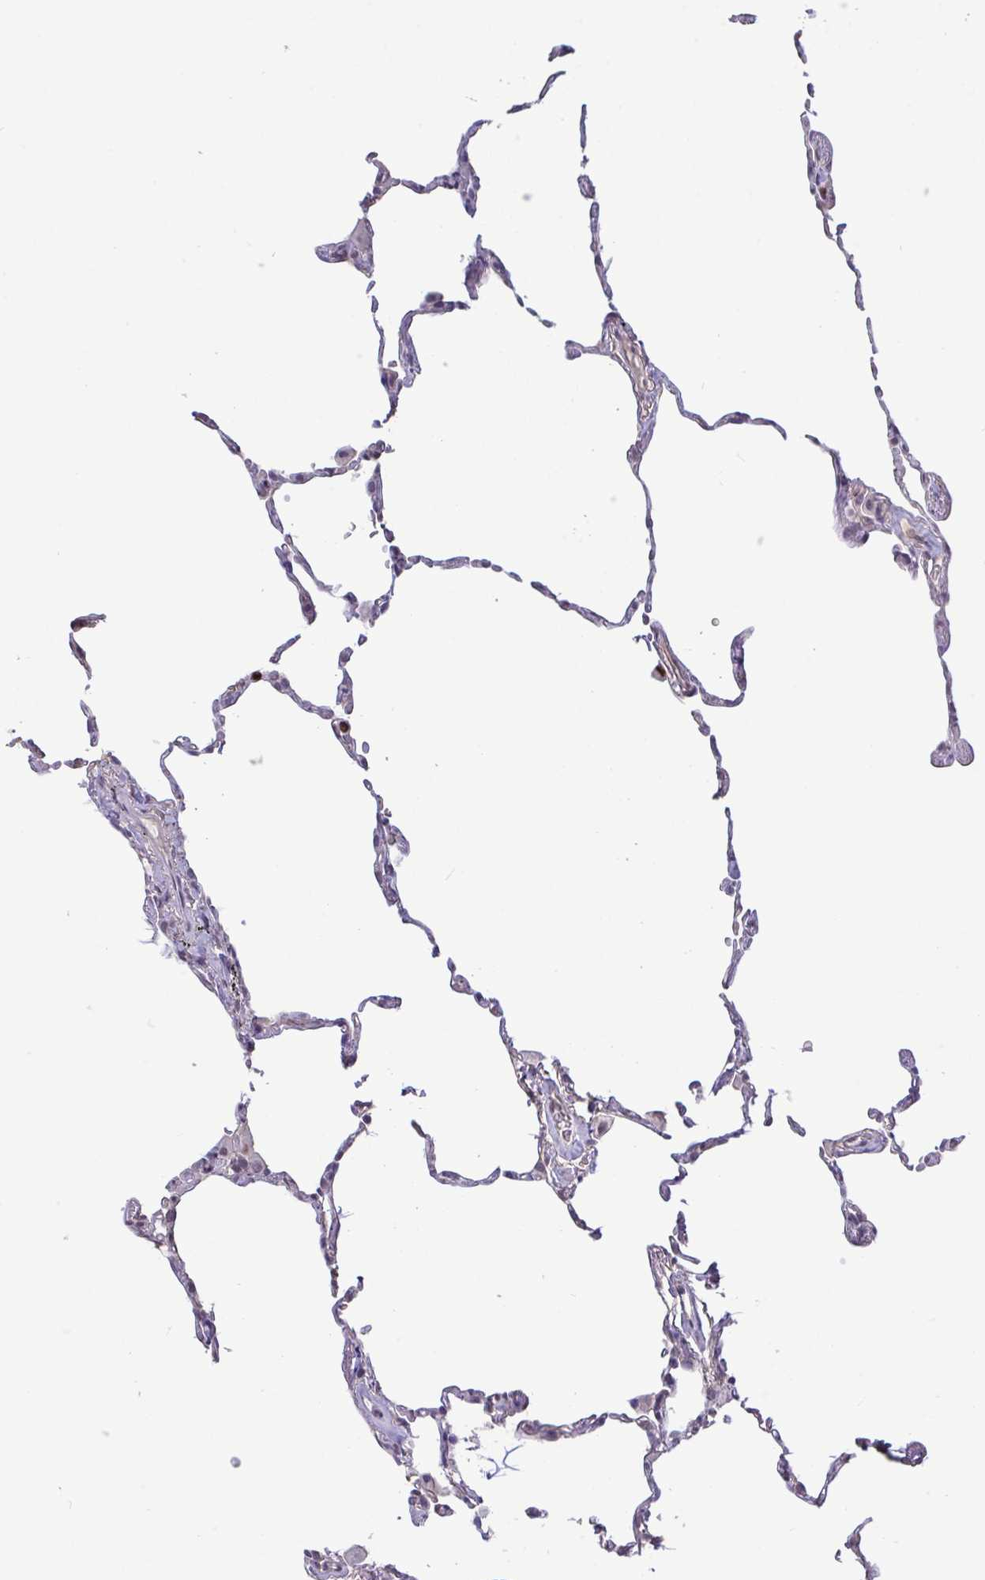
{"staining": {"intensity": "negative", "quantity": "none", "location": "none"}, "tissue": "lung", "cell_type": "Alveolar cells", "image_type": "normal", "snomed": [{"axis": "morphology", "description": "Normal tissue, NOS"}, {"axis": "topography", "description": "Lung"}], "caption": "Immunohistochemistry image of normal lung: lung stained with DAB reveals no significant protein staining in alveolar cells.", "gene": "SETD7", "patient": {"sex": "female", "age": 57}}